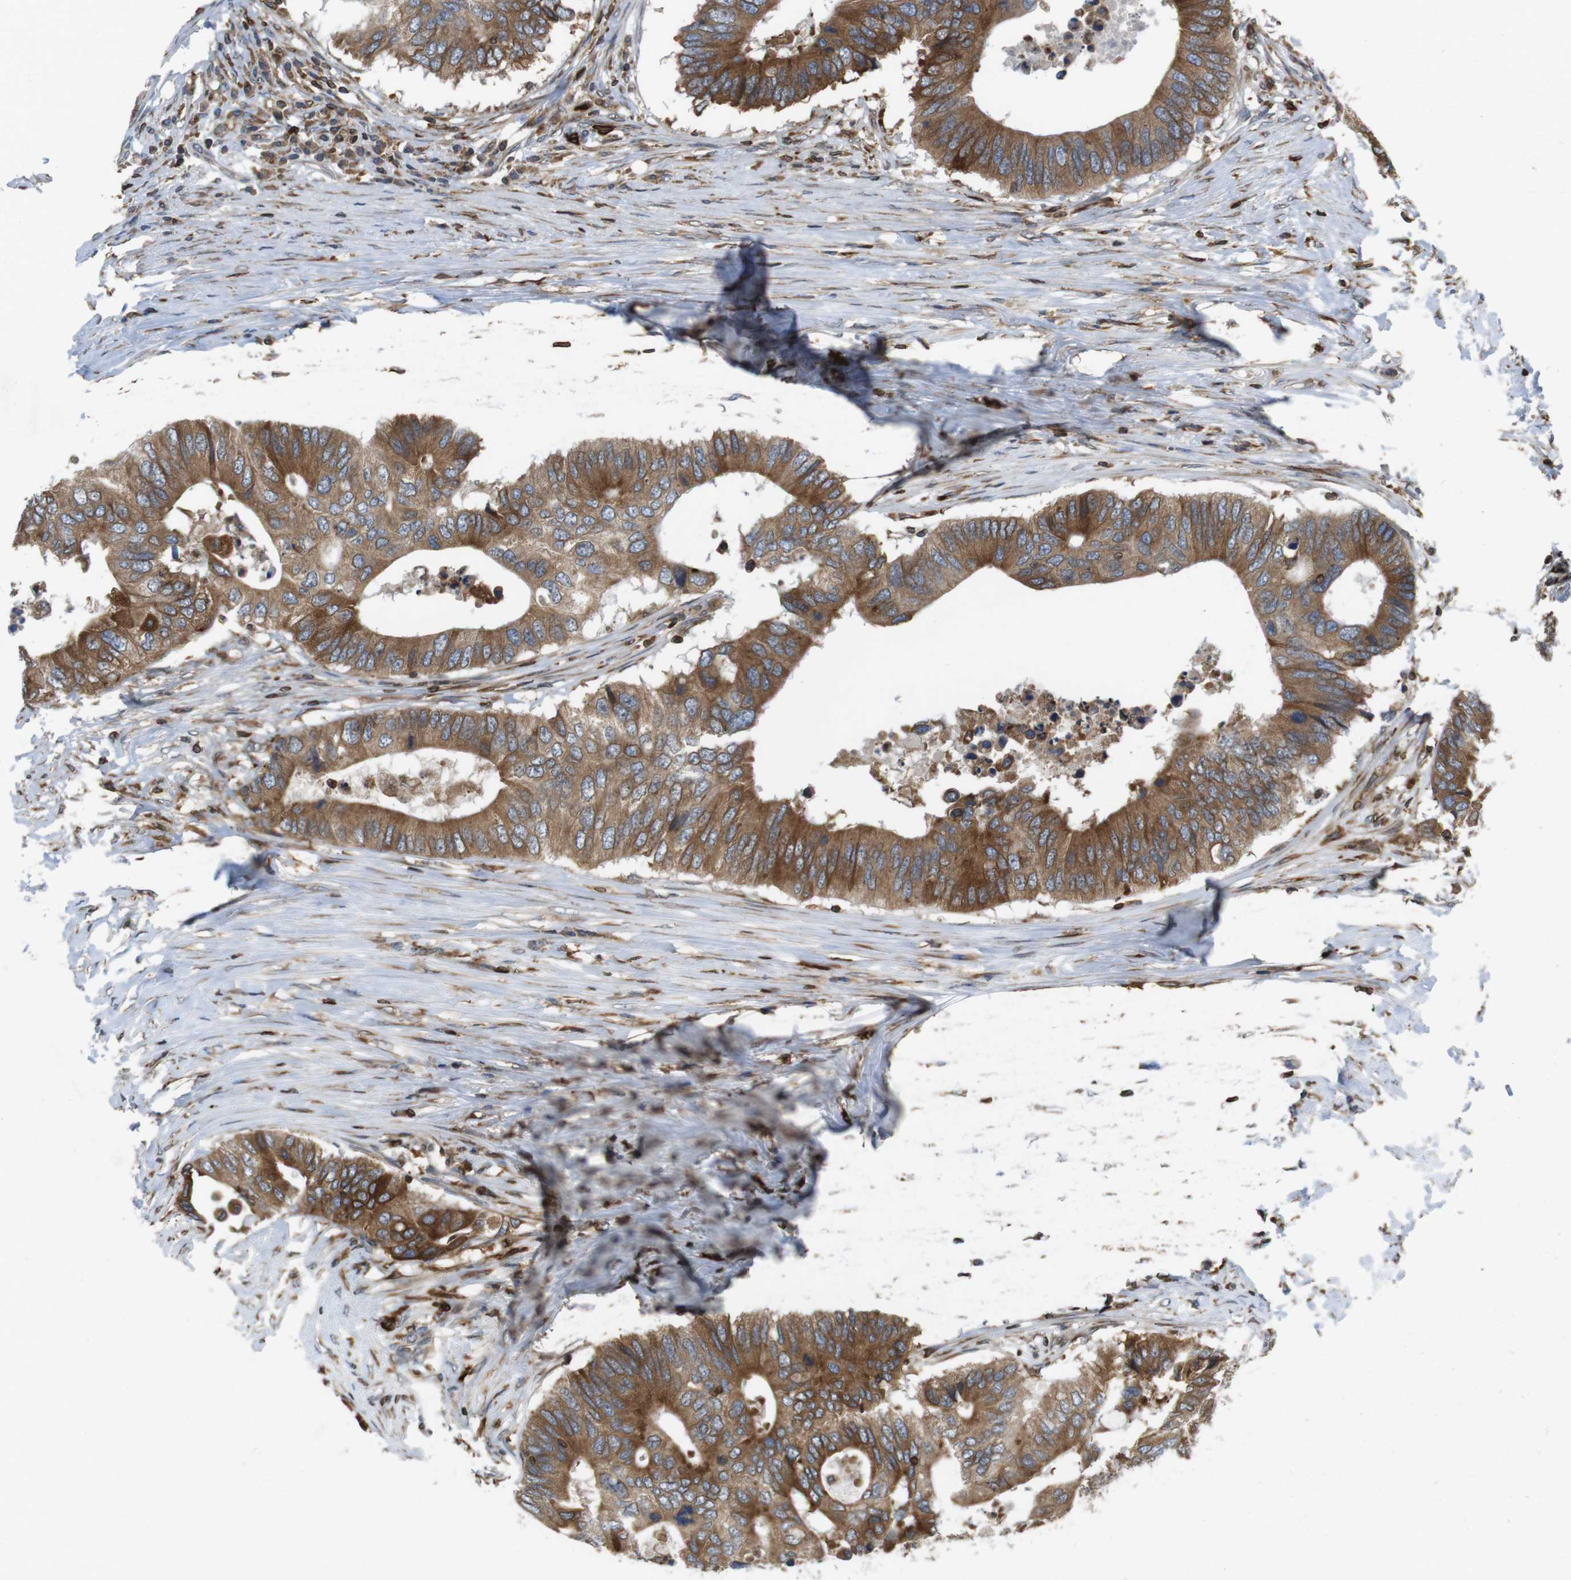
{"staining": {"intensity": "strong", "quantity": ">75%", "location": "cytoplasmic/membranous"}, "tissue": "colorectal cancer", "cell_type": "Tumor cells", "image_type": "cancer", "snomed": [{"axis": "morphology", "description": "Adenocarcinoma, NOS"}, {"axis": "topography", "description": "Colon"}], "caption": "Protein analysis of colorectal cancer tissue demonstrates strong cytoplasmic/membranous positivity in about >75% of tumor cells.", "gene": "ARL6IP5", "patient": {"sex": "male", "age": 71}}